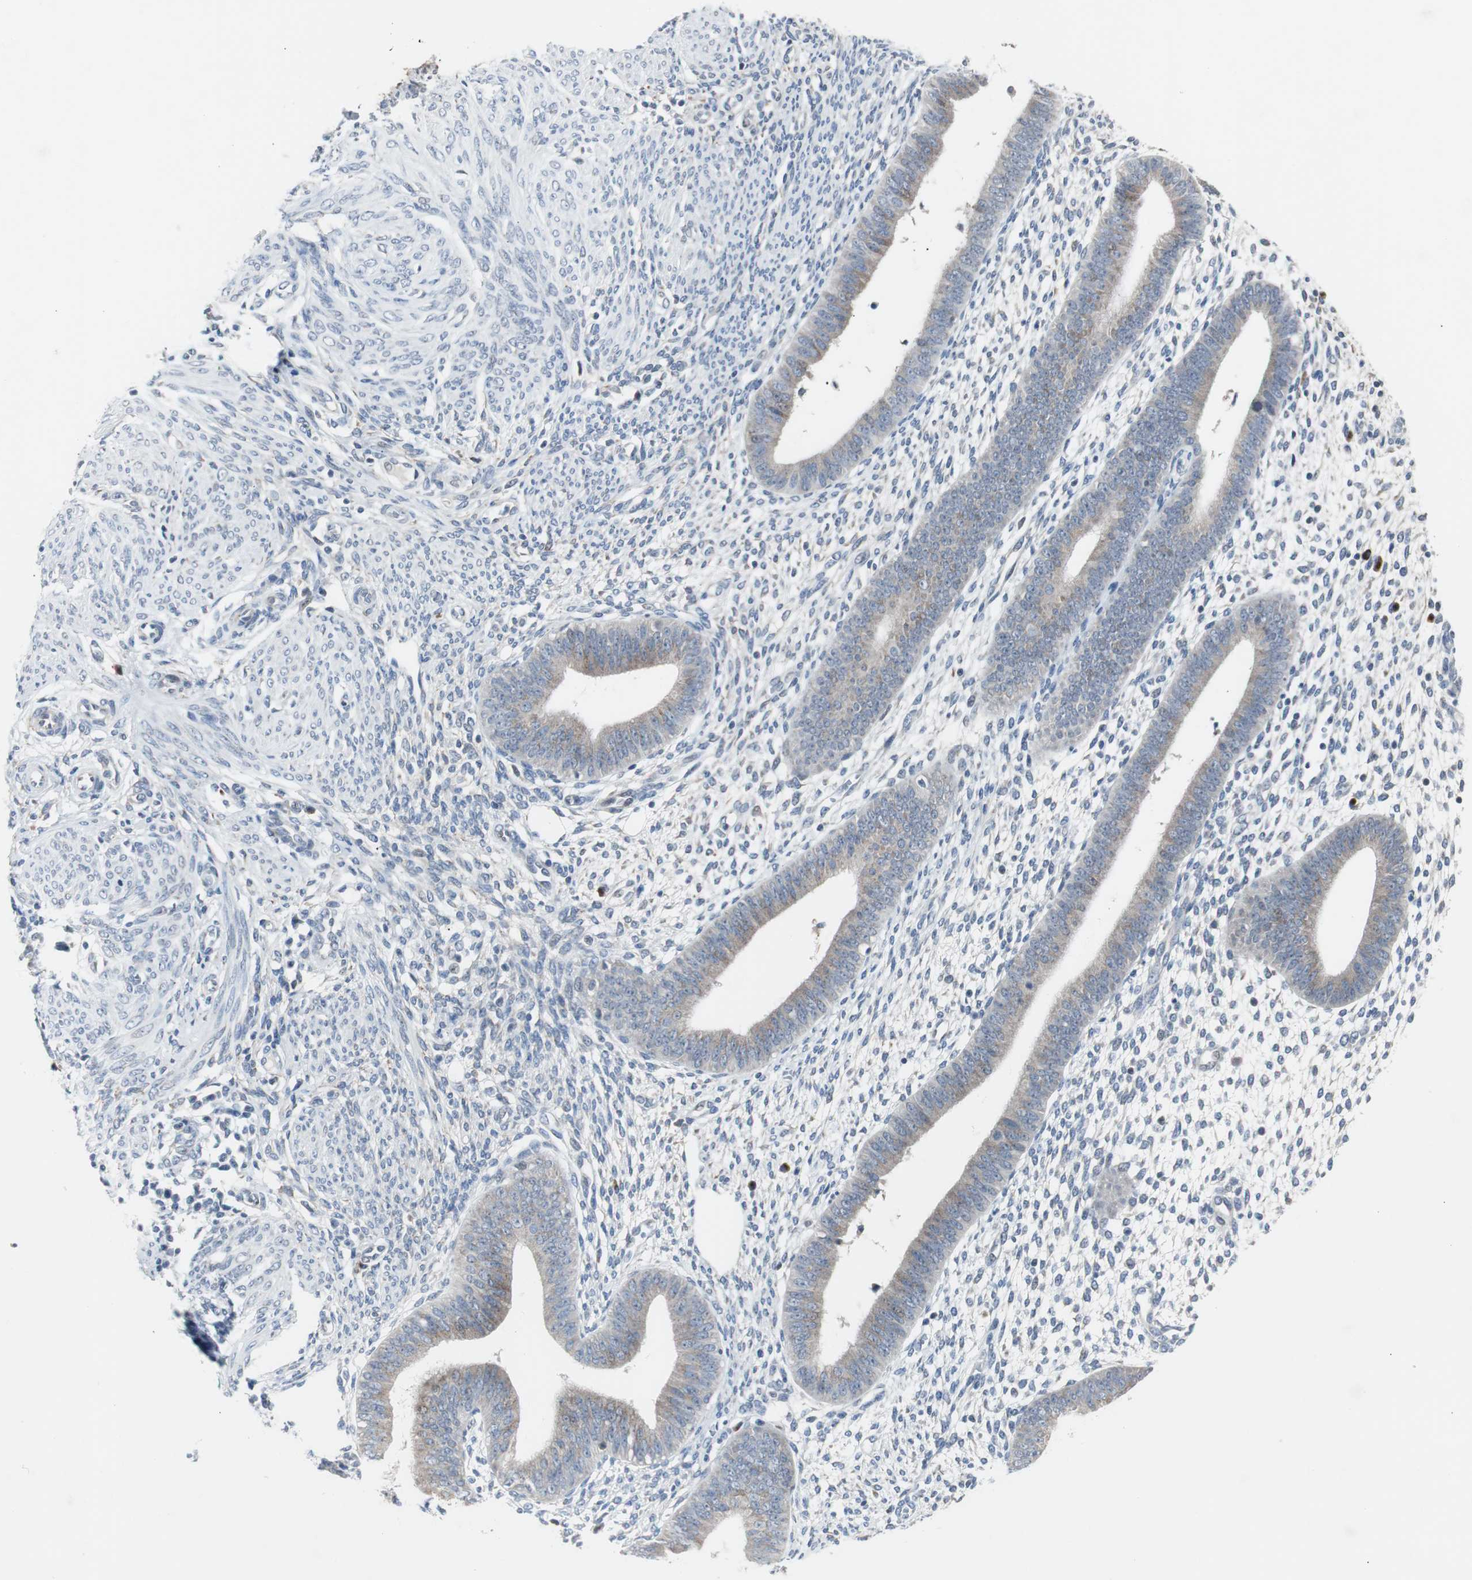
{"staining": {"intensity": "negative", "quantity": "none", "location": "none"}, "tissue": "endometrium", "cell_type": "Cells in endometrial stroma", "image_type": "normal", "snomed": [{"axis": "morphology", "description": "Normal tissue, NOS"}, {"axis": "topography", "description": "Endometrium"}], "caption": "IHC micrograph of normal endometrium stained for a protein (brown), which displays no expression in cells in endometrial stroma.", "gene": "SOX30", "patient": {"sex": "female", "age": 35}}